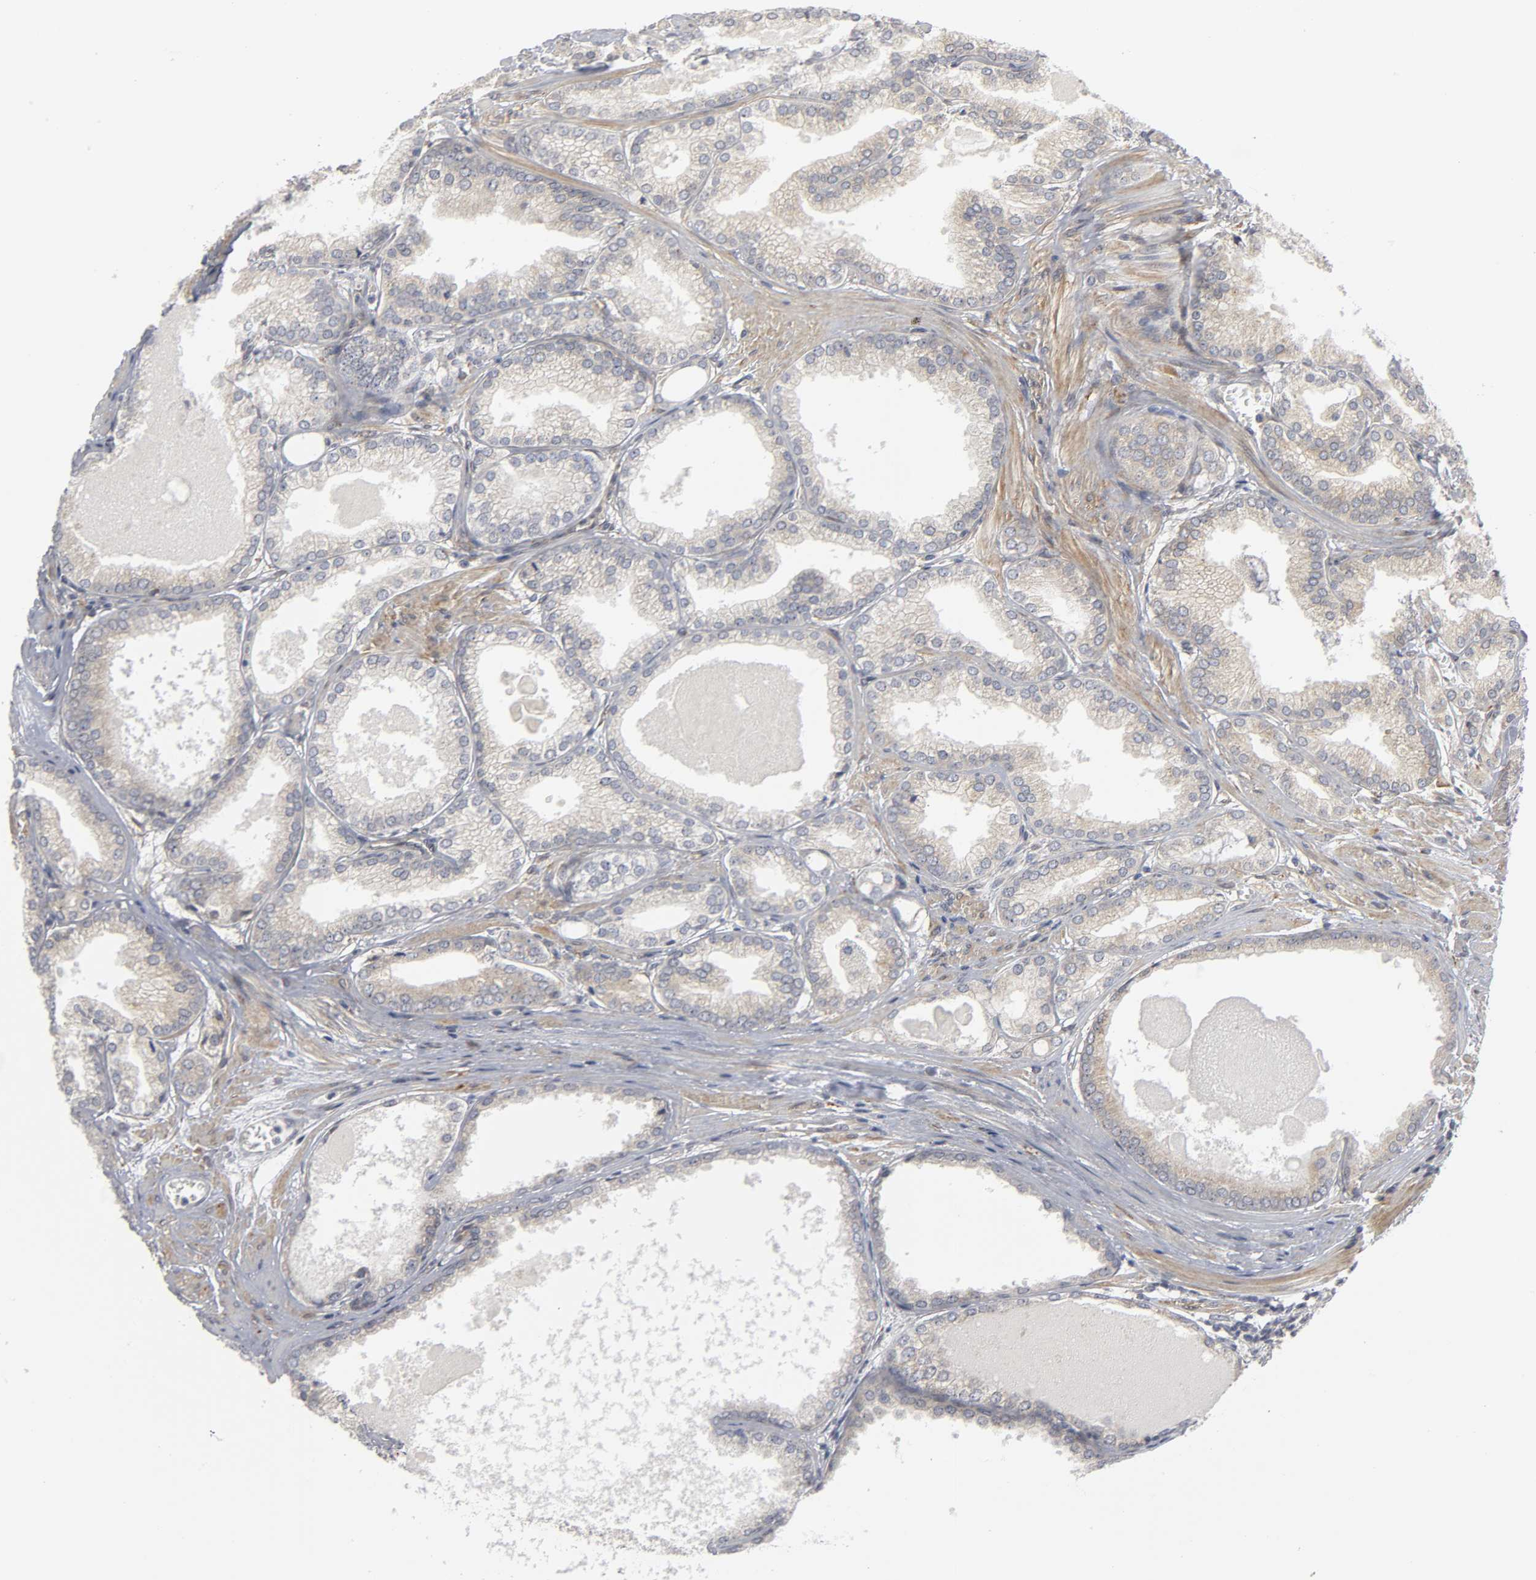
{"staining": {"intensity": "weak", "quantity": "<25%", "location": "cytoplasmic/membranous"}, "tissue": "prostate cancer", "cell_type": "Tumor cells", "image_type": "cancer", "snomed": [{"axis": "morphology", "description": "Adenocarcinoma, High grade"}, {"axis": "topography", "description": "Prostate"}], "caption": "Immunohistochemistry photomicrograph of prostate cancer (high-grade adenocarcinoma) stained for a protein (brown), which displays no staining in tumor cells. (Stains: DAB immunohistochemistry (IHC) with hematoxylin counter stain, Microscopy: brightfield microscopy at high magnification).", "gene": "ASB6", "patient": {"sex": "male", "age": 61}}